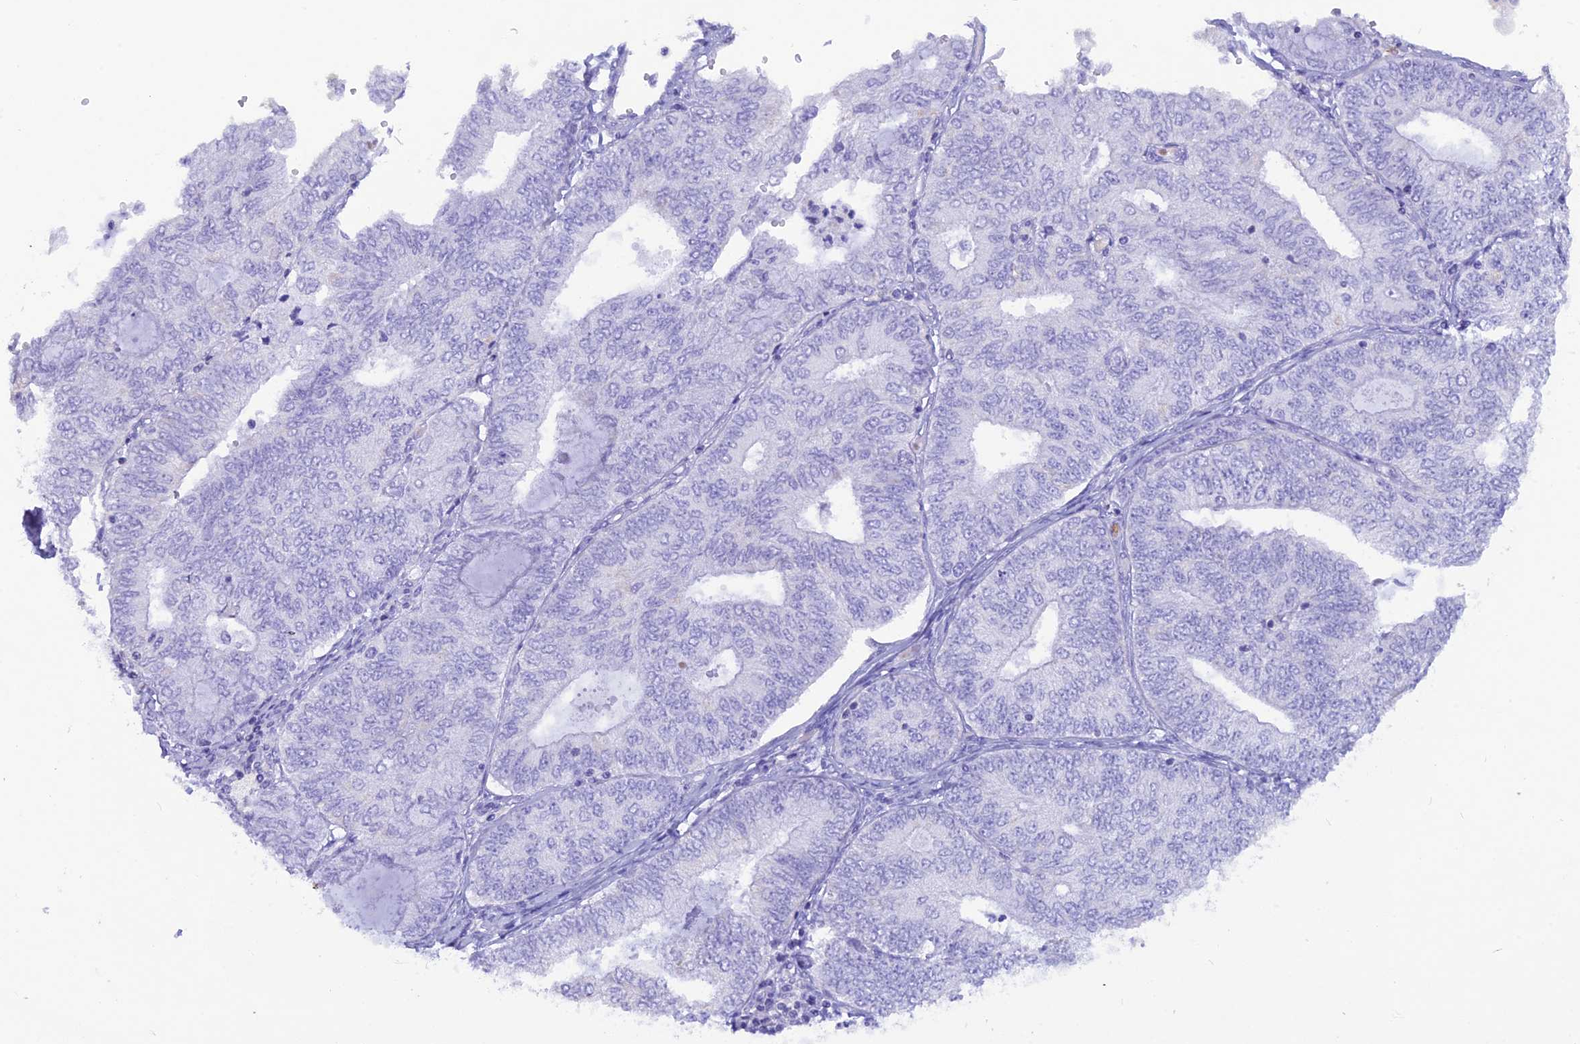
{"staining": {"intensity": "negative", "quantity": "none", "location": "none"}, "tissue": "endometrial cancer", "cell_type": "Tumor cells", "image_type": "cancer", "snomed": [{"axis": "morphology", "description": "Adenocarcinoma, NOS"}, {"axis": "topography", "description": "Endometrium"}], "caption": "Immunohistochemistry of human endometrial cancer (adenocarcinoma) shows no expression in tumor cells. (DAB IHC visualized using brightfield microscopy, high magnification).", "gene": "GLYATL1", "patient": {"sex": "female", "age": 68}}